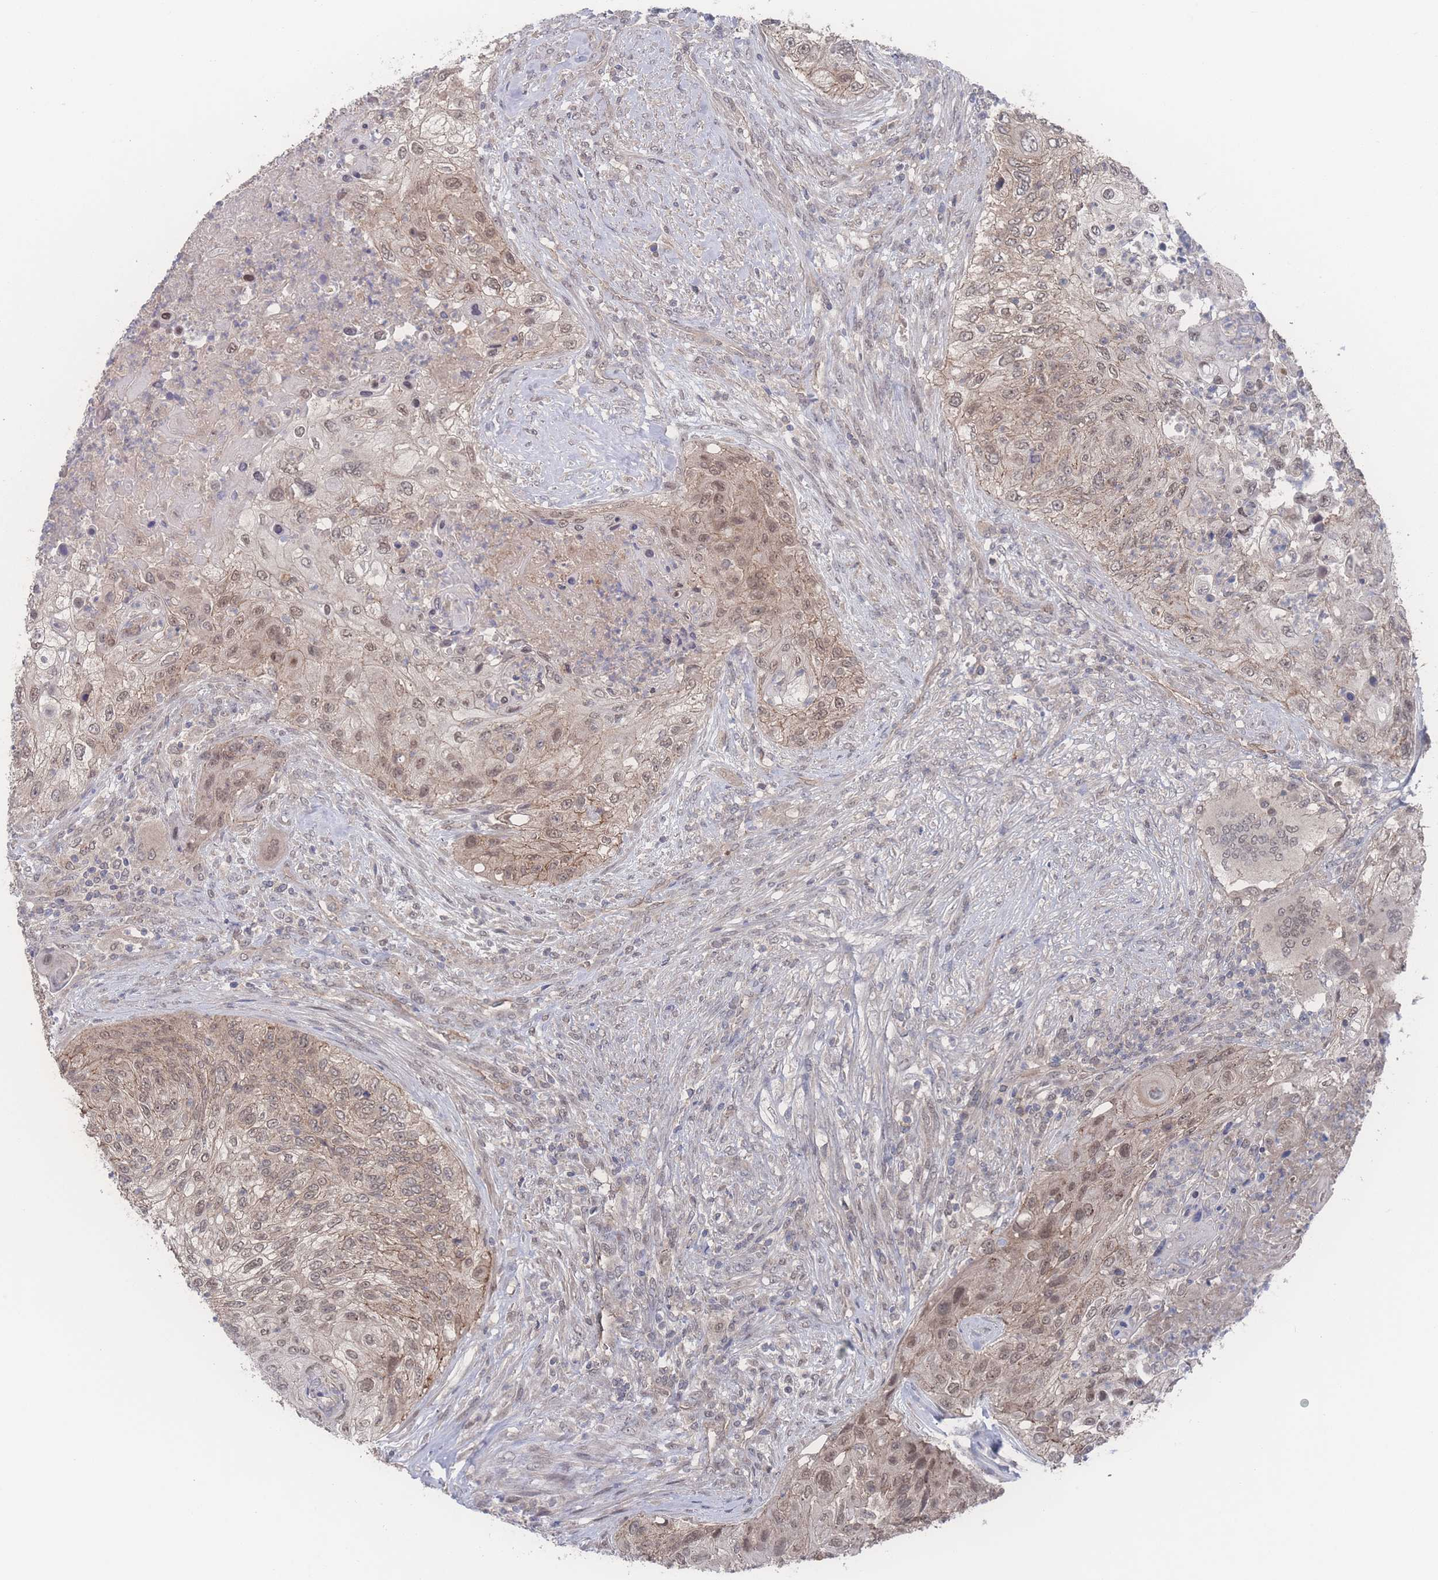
{"staining": {"intensity": "weak", "quantity": ">75%", "location": "cytoplasmic/membranous,nuclear"}, "tissue": "urothelial cancer", "cell_type": "Tumor cells", "image_type": "cancer", "snomed": [{"axis": "morphology", "description": "Urothelial carcinoma, High grade"}, {"axis": "topography", "description": "Urinary bladder"}], "caption": "Urothelial cancer tissue displays weak cytoplasmic/membranous and nuclear positivity in approximately >75% of tumor cells, visualized by immunohistochemistry. (DAB (3,3'-diaminobenzidine) IHC, brown staining for protein, blue staining for nuclei).", "gene": "NBEAL1", "patient": {"sex": "female", "age": 60}}